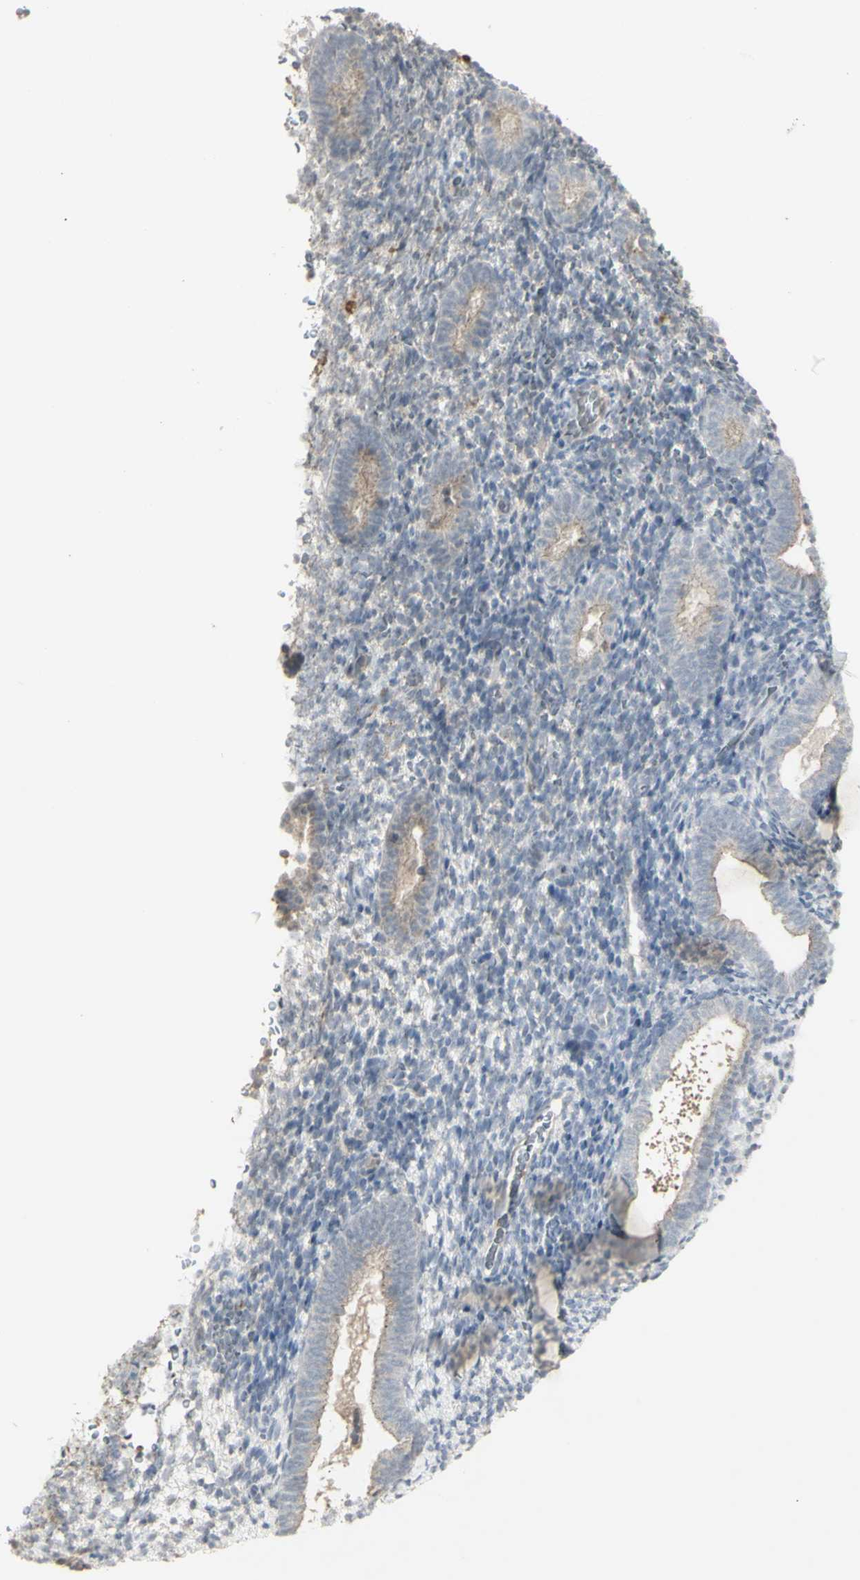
{"staining": {"intensity": "negative", "quantity": "none", "location": "none"}, "tissue": "endometrium", "cell_type": "Cells in endometrial stroma", "image_type": "normal", "snomed": [{"axis": "morphology", "description": "Normal tissue, NOS"}, {"axis": "topography", "description": "Endometrium"}], "caption": "This is an IHC histopathology image of benign endometrium. There is no expression in cells in endometrial stroma.", "gene": "C1orf116", "patient": {"sex": "female", "age": 51}}